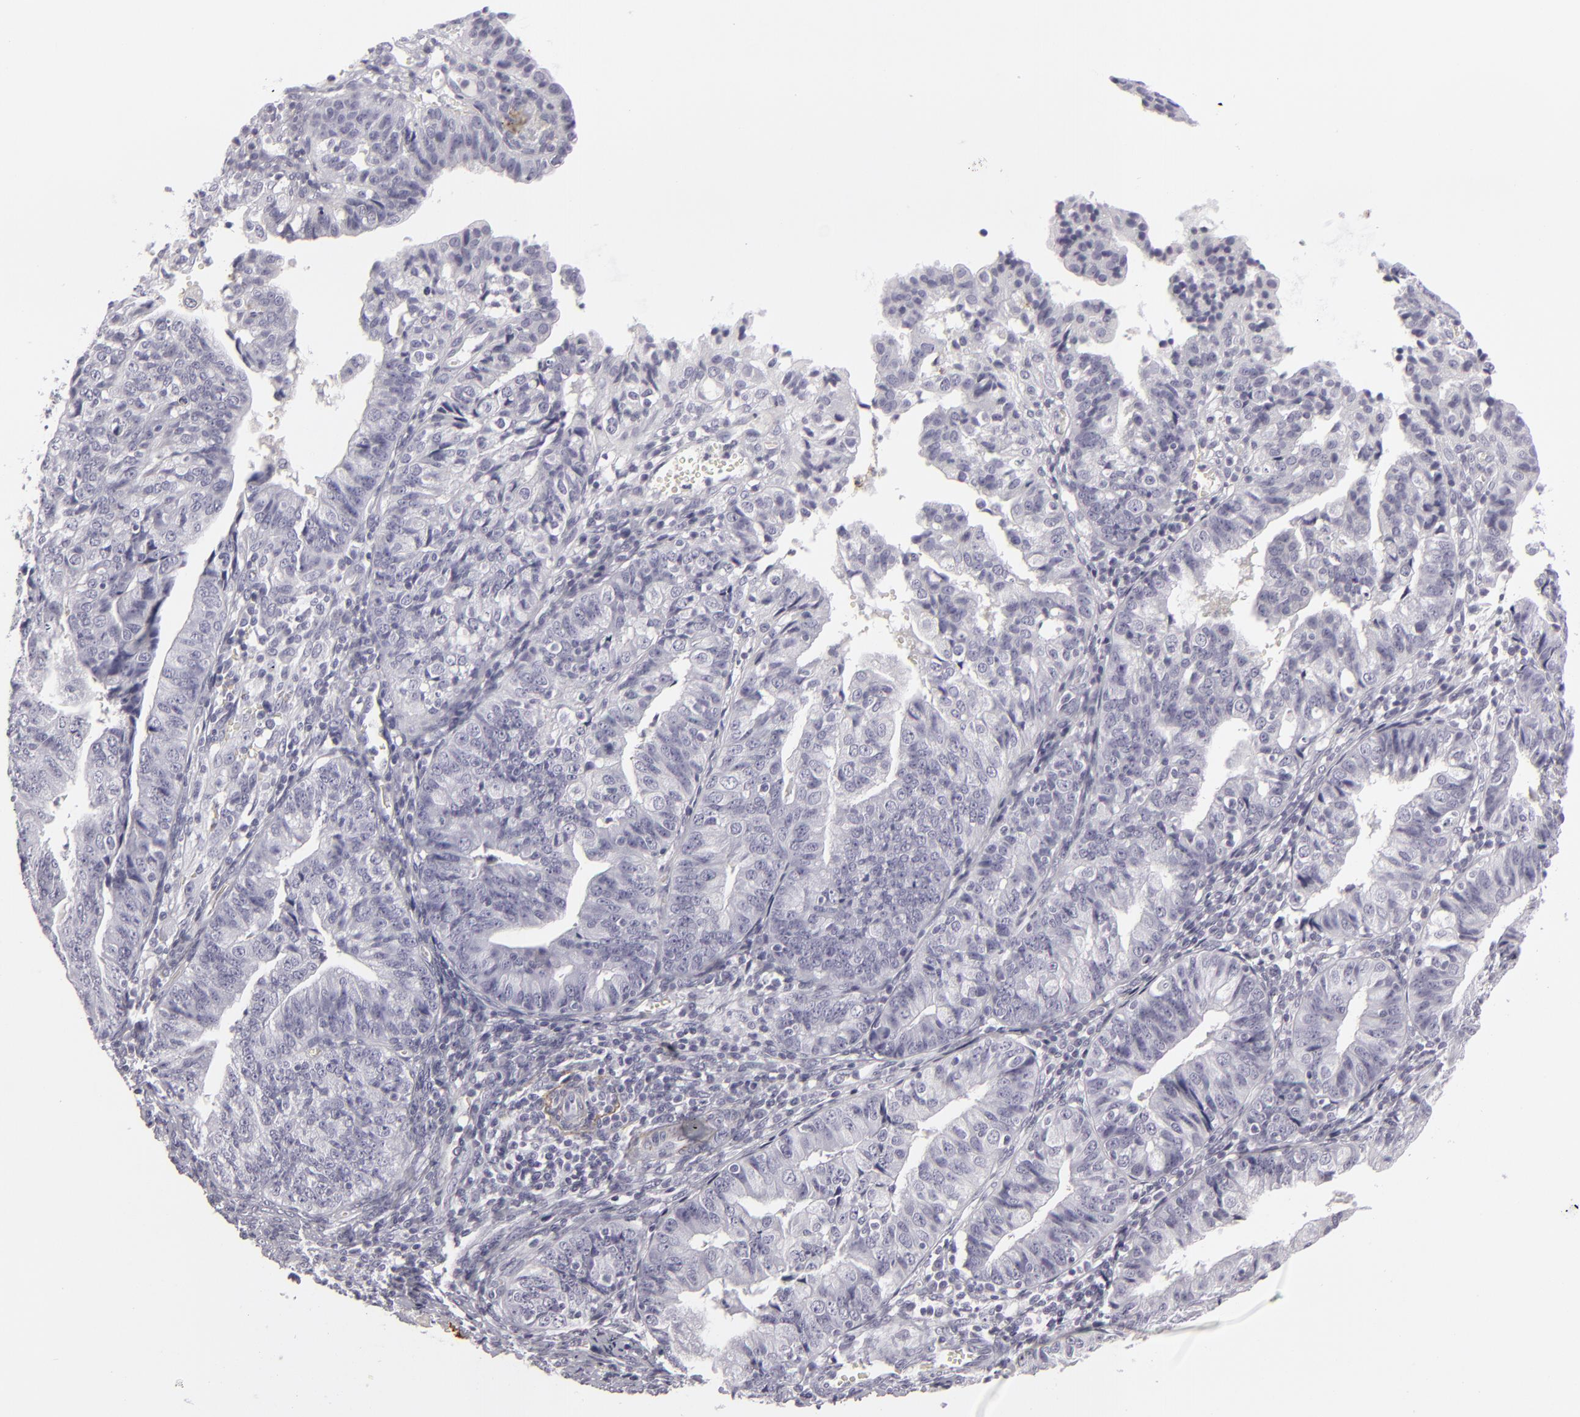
{"staining": {"intensity": "negative", "quantity": "none", "location": "none"}, "tissue": "endometrial cancer", "cell_type": "Tumor cells", "image_type": "cancer", "snomed": [{"axis": "morphology", "description": "Adenocarcinoma, NOS"}, {"axis": "topography", "description": "Endometrium"}], "caption": "This histopathology image is of adenocarcinoma (endometrial) stained with immunohistochemistry (IHC) to label a protein in brown with the nuclei are counter-stained blue. There is no expression in tumor cells.", "gene": "C9", "patient": {"sex": "female", "age": 56}}